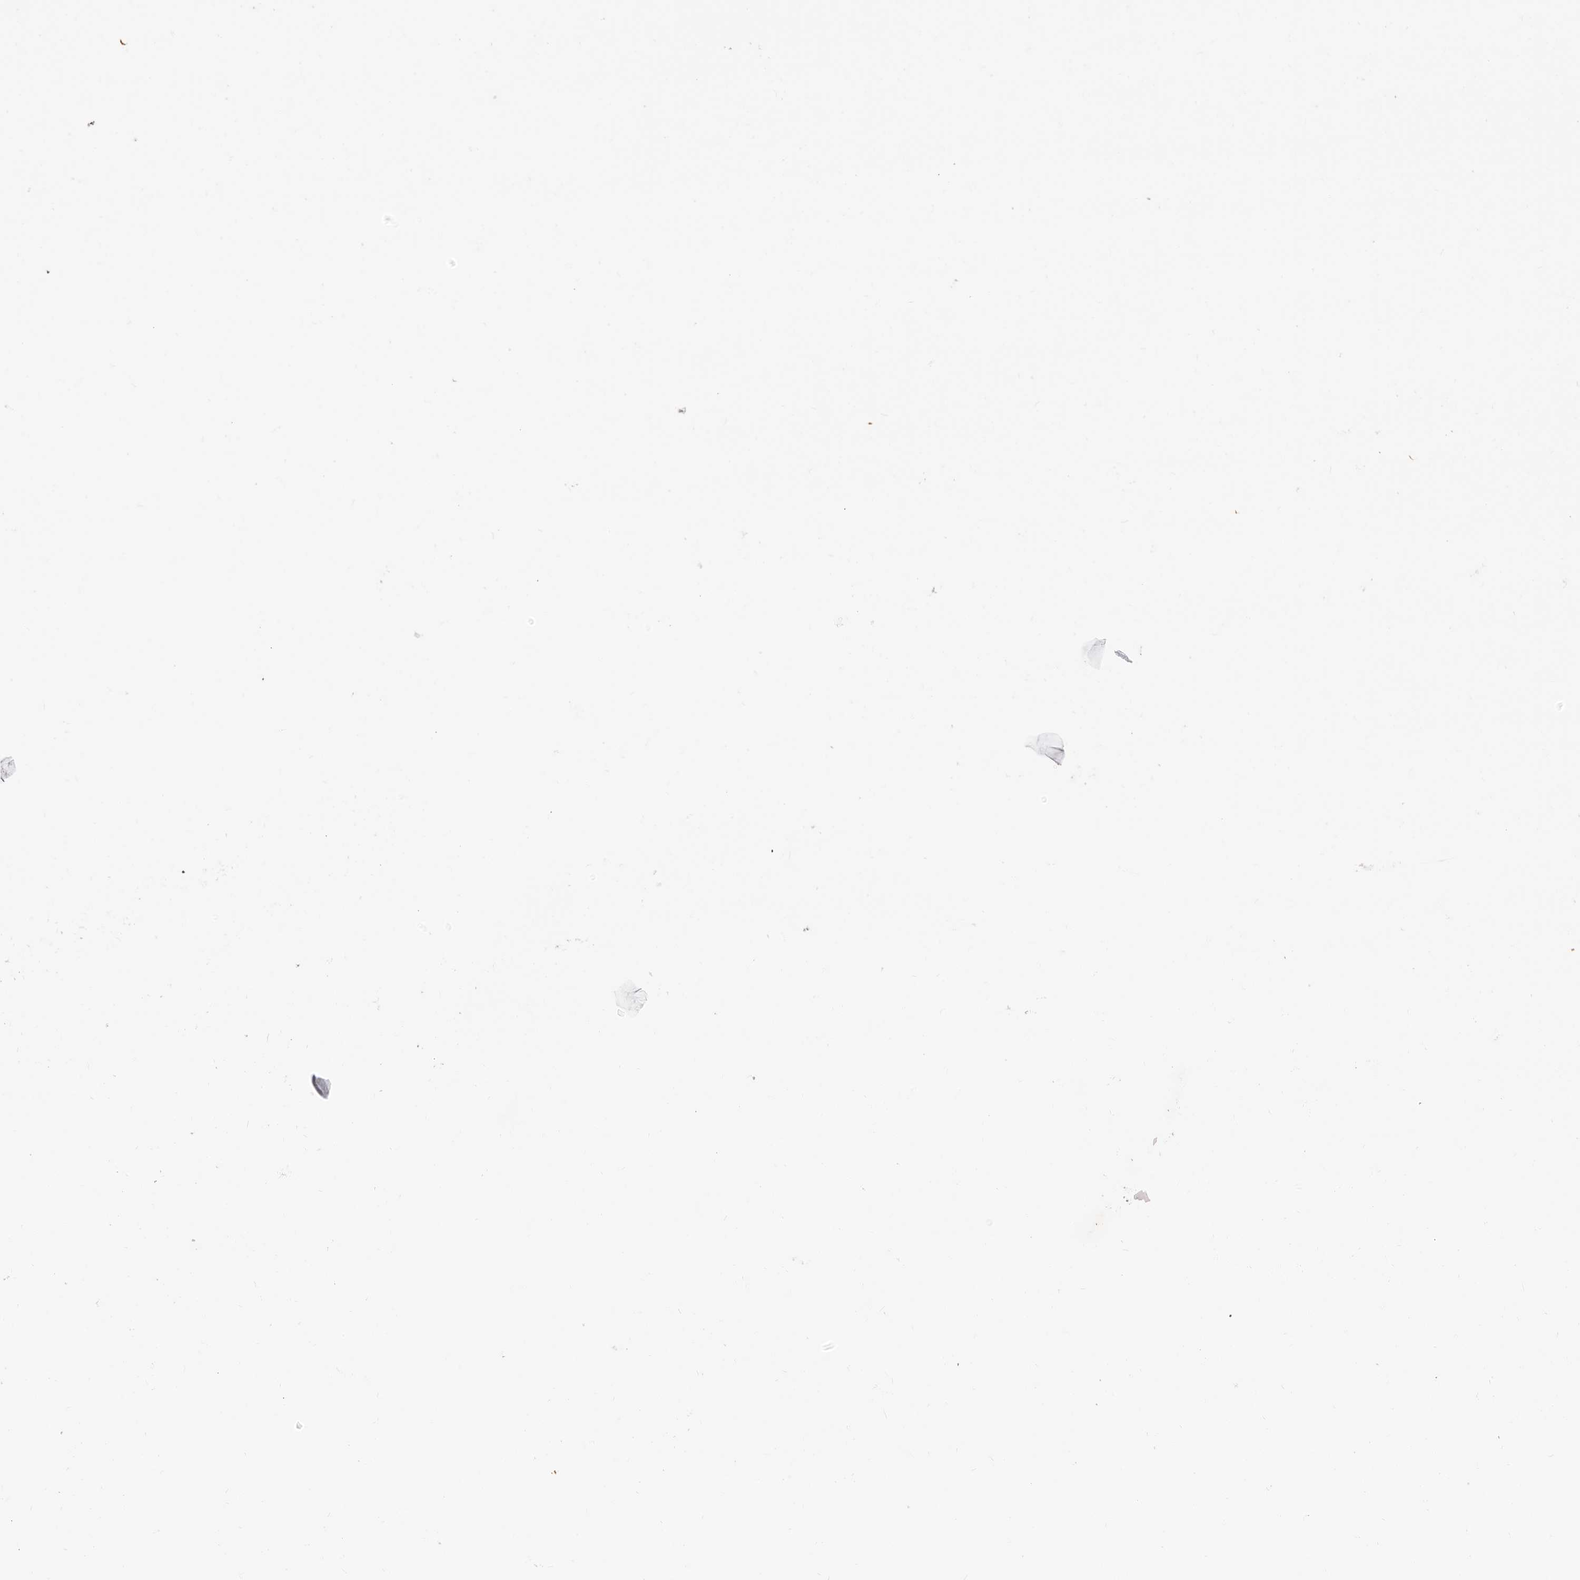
{"staining": {"intensity": "negative", "quantity": "none", "location": "none"}, "tissue": "prostate cancer", "cell_type": "Tumor cells", "image_type": "cancer", "snomed": [{"axis": "morphology", "description": "Adenocarcinoma, High grade"}, {"axis": "topography", "description": "Prostate"}], "caption": "Tumor cells are negative for protein expression in human prostate adenocarcinoma (high-grade).", "gene": "TAF4B", "patient": {"sex": "male", "age": 70}}